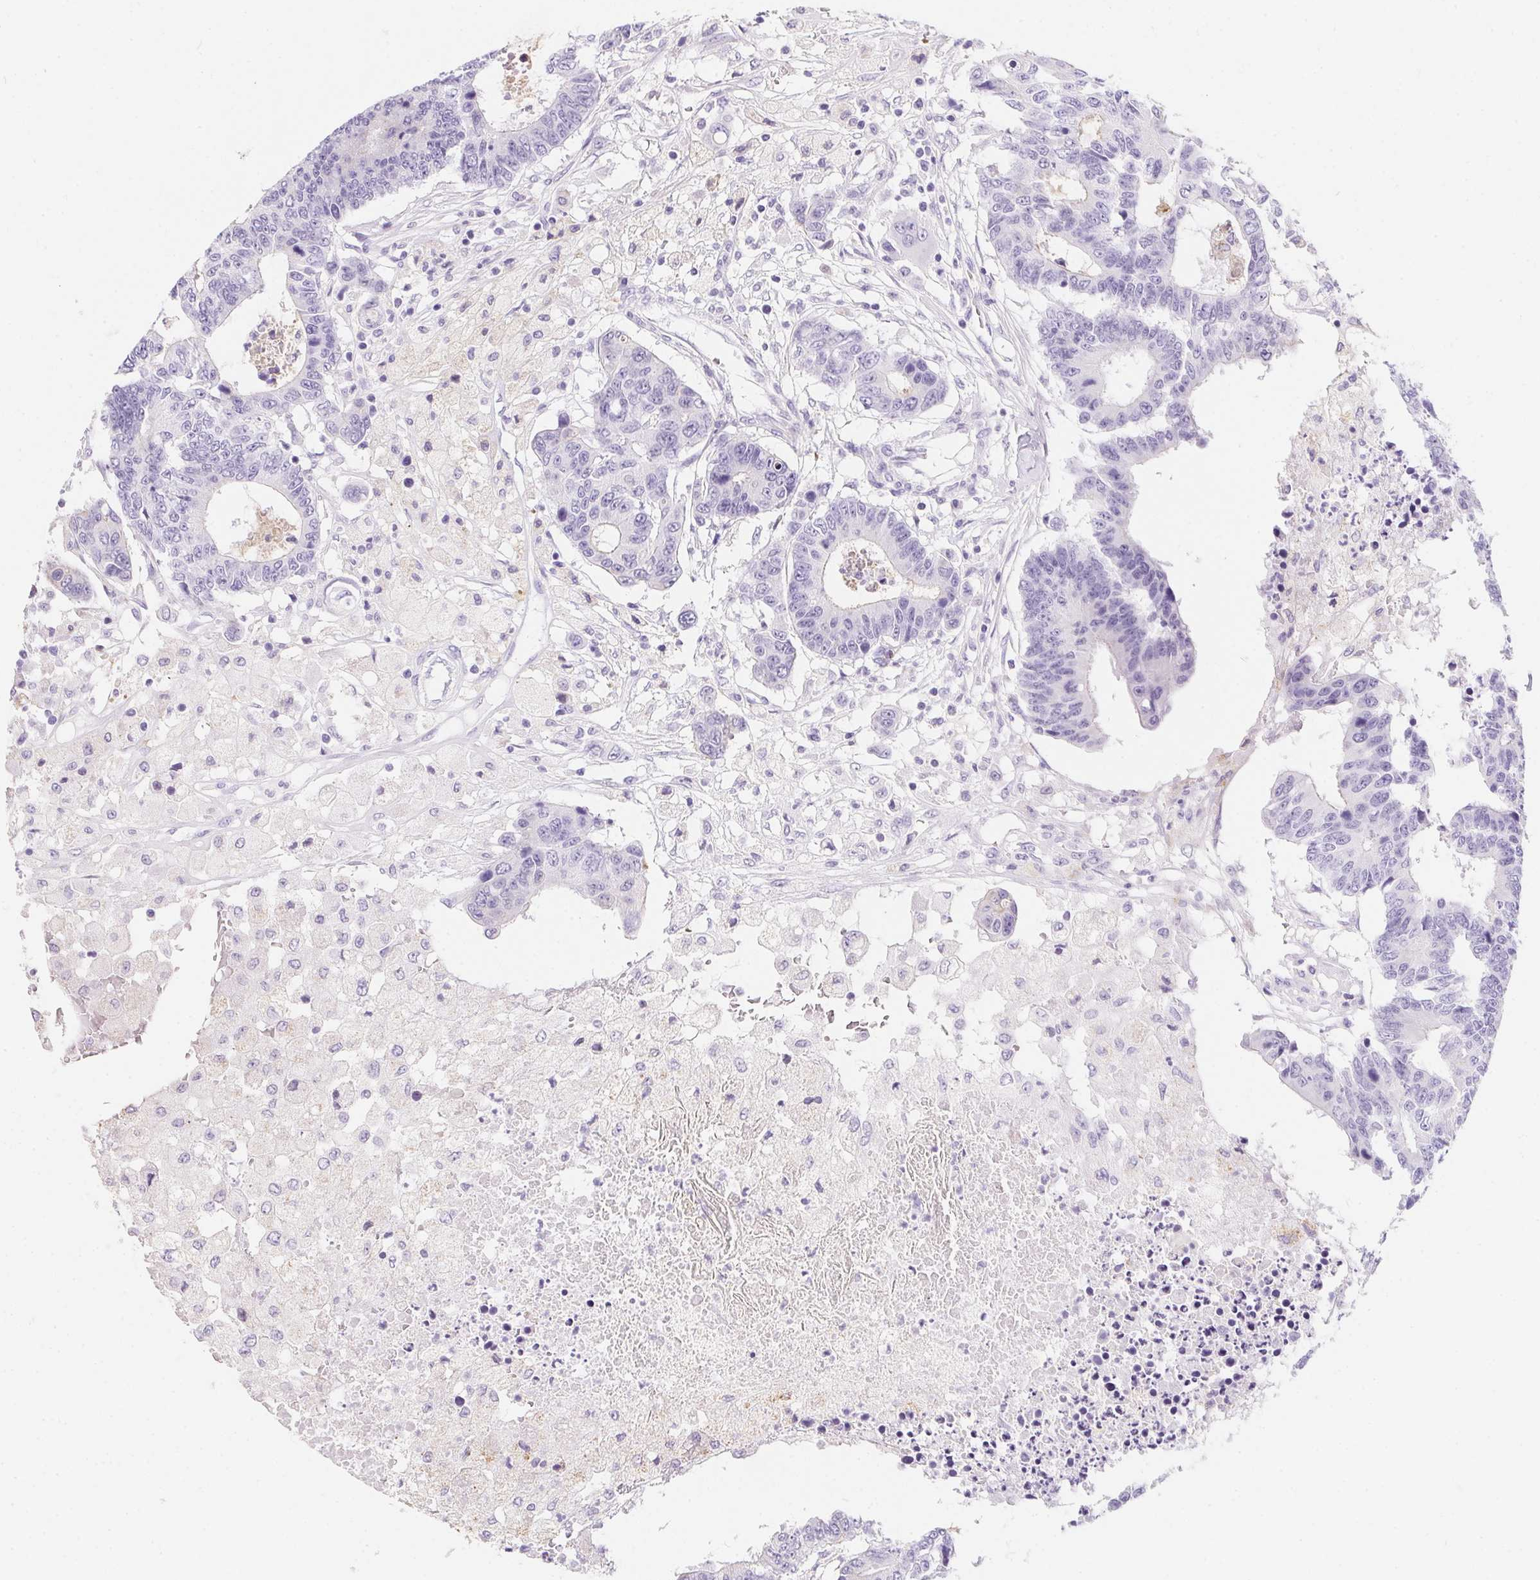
{"staining": {"intensity": "negative", "quantity": "none", "location": "none"}, "tissue": "colorectal cancer", "cell_type": "Tumor cells", "image_type": "cancer", "snomed": [{"axis": "morphology", "description": "Adenocarcinoma, NOS"}, {"axis": "topography", "description": "Colon"}], "caption": "A histopathology image of colorectal cancer stained for a protein shows no brown staining in tumor cells.", "gene": "AQP5", "patient": {"sex": "female", "age": 48}}